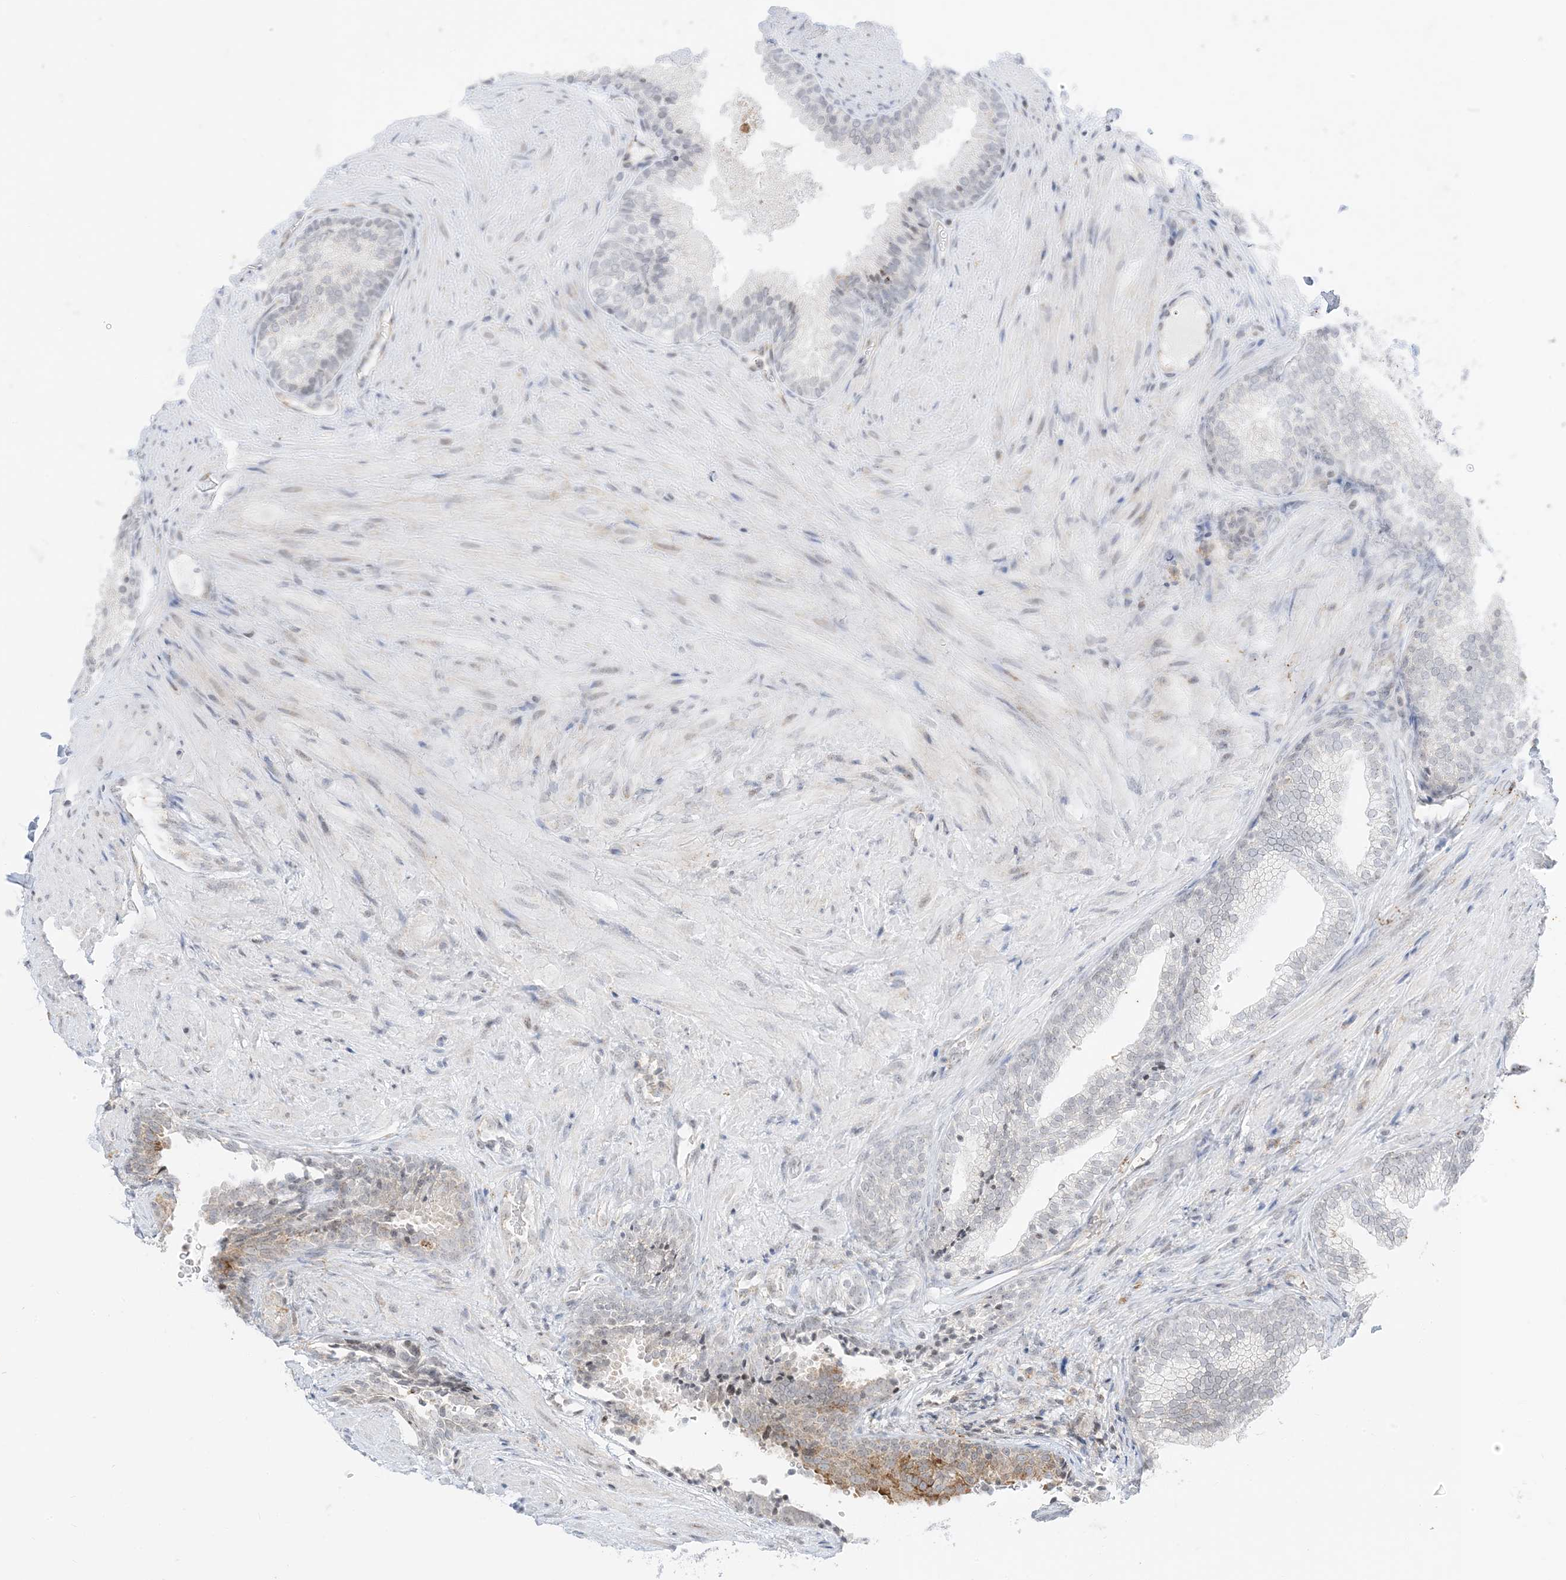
{"staining": {"intensity": "moderate", "quantity": "<25%", "location": "cytoplasmic/membranous"}, "tissue": "prostate", "cell_type": "Glandular cells", "image_type": "normal", "snomed": [{"axis": "morphology", "description": "Normal tissue, NOS"}, {"axis": "topography", "description": "Prostate"}], "caption": "This micrograph exhibits immunohistochemistry (IHC) staining of normal prostate, with low moderate cytoplasmic/membranous staining in approximately <25% of glandular cells.", "gene": "RAC1", "patient": {"sex": "male", "age": 76}}